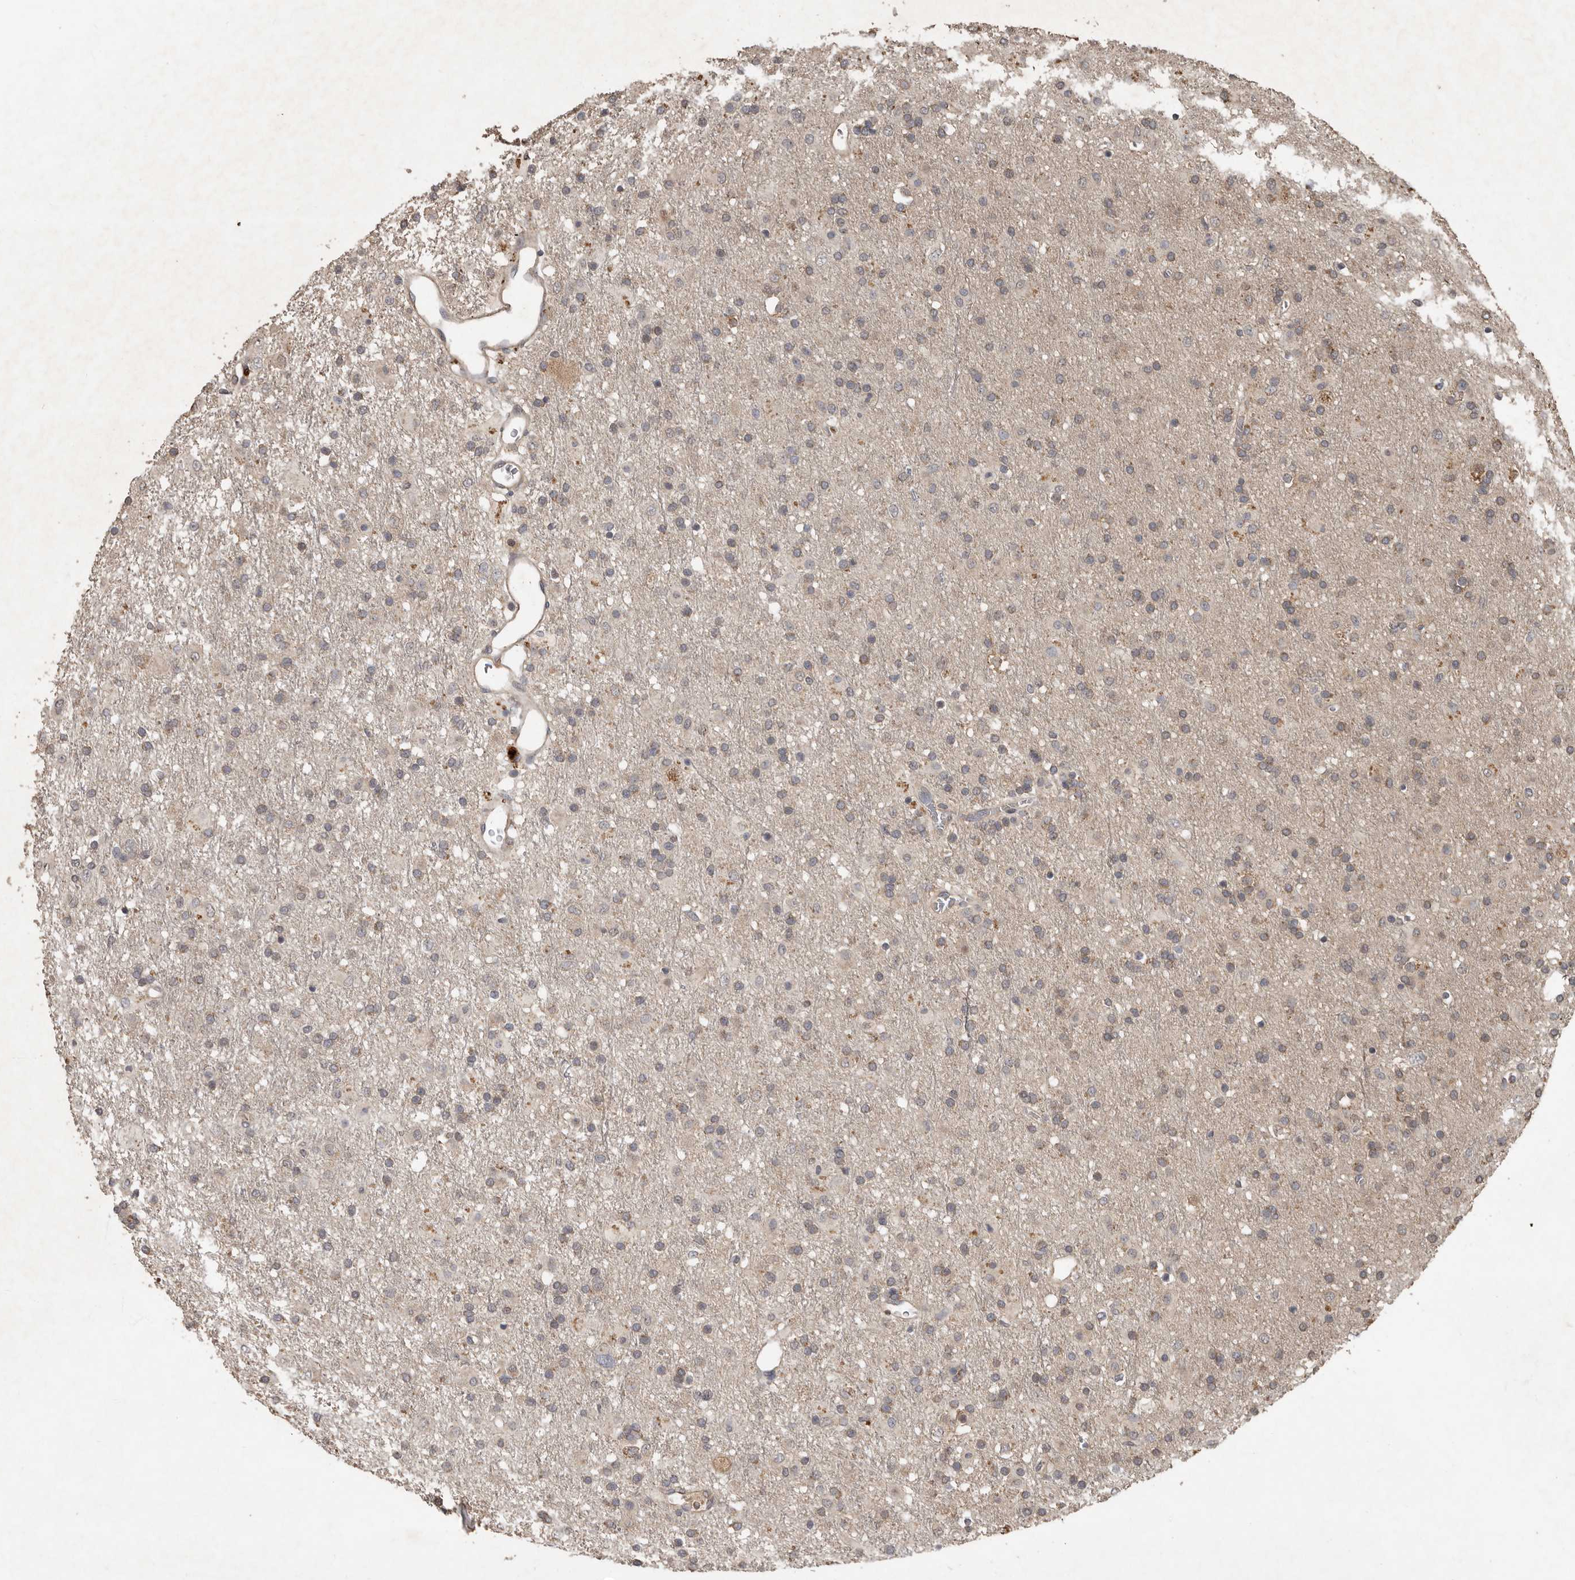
{"staining": {"intensity": "weak", "quantity": "25%-75%", "location": "cytoplasmic/membranous"}, "tissue": "glioma", "cell_type": "Tumor cells", "image_type": "cancer", "snomed": [{"axis": "morphology", "description": "Glioma, malignant, Low grade"}, {"axis": "topography", "description": "Brain"}], "caption": "Weak cytoplasmic/membranous staining is appreciated in approximately 25%-75% of tumor cells in malignant glioma (low-grade). (brown staining indicates protein expression, while blue staining denotes nuclei).", "gene": "KIF26B", "patient": {"sex": "male", "age": 65}}